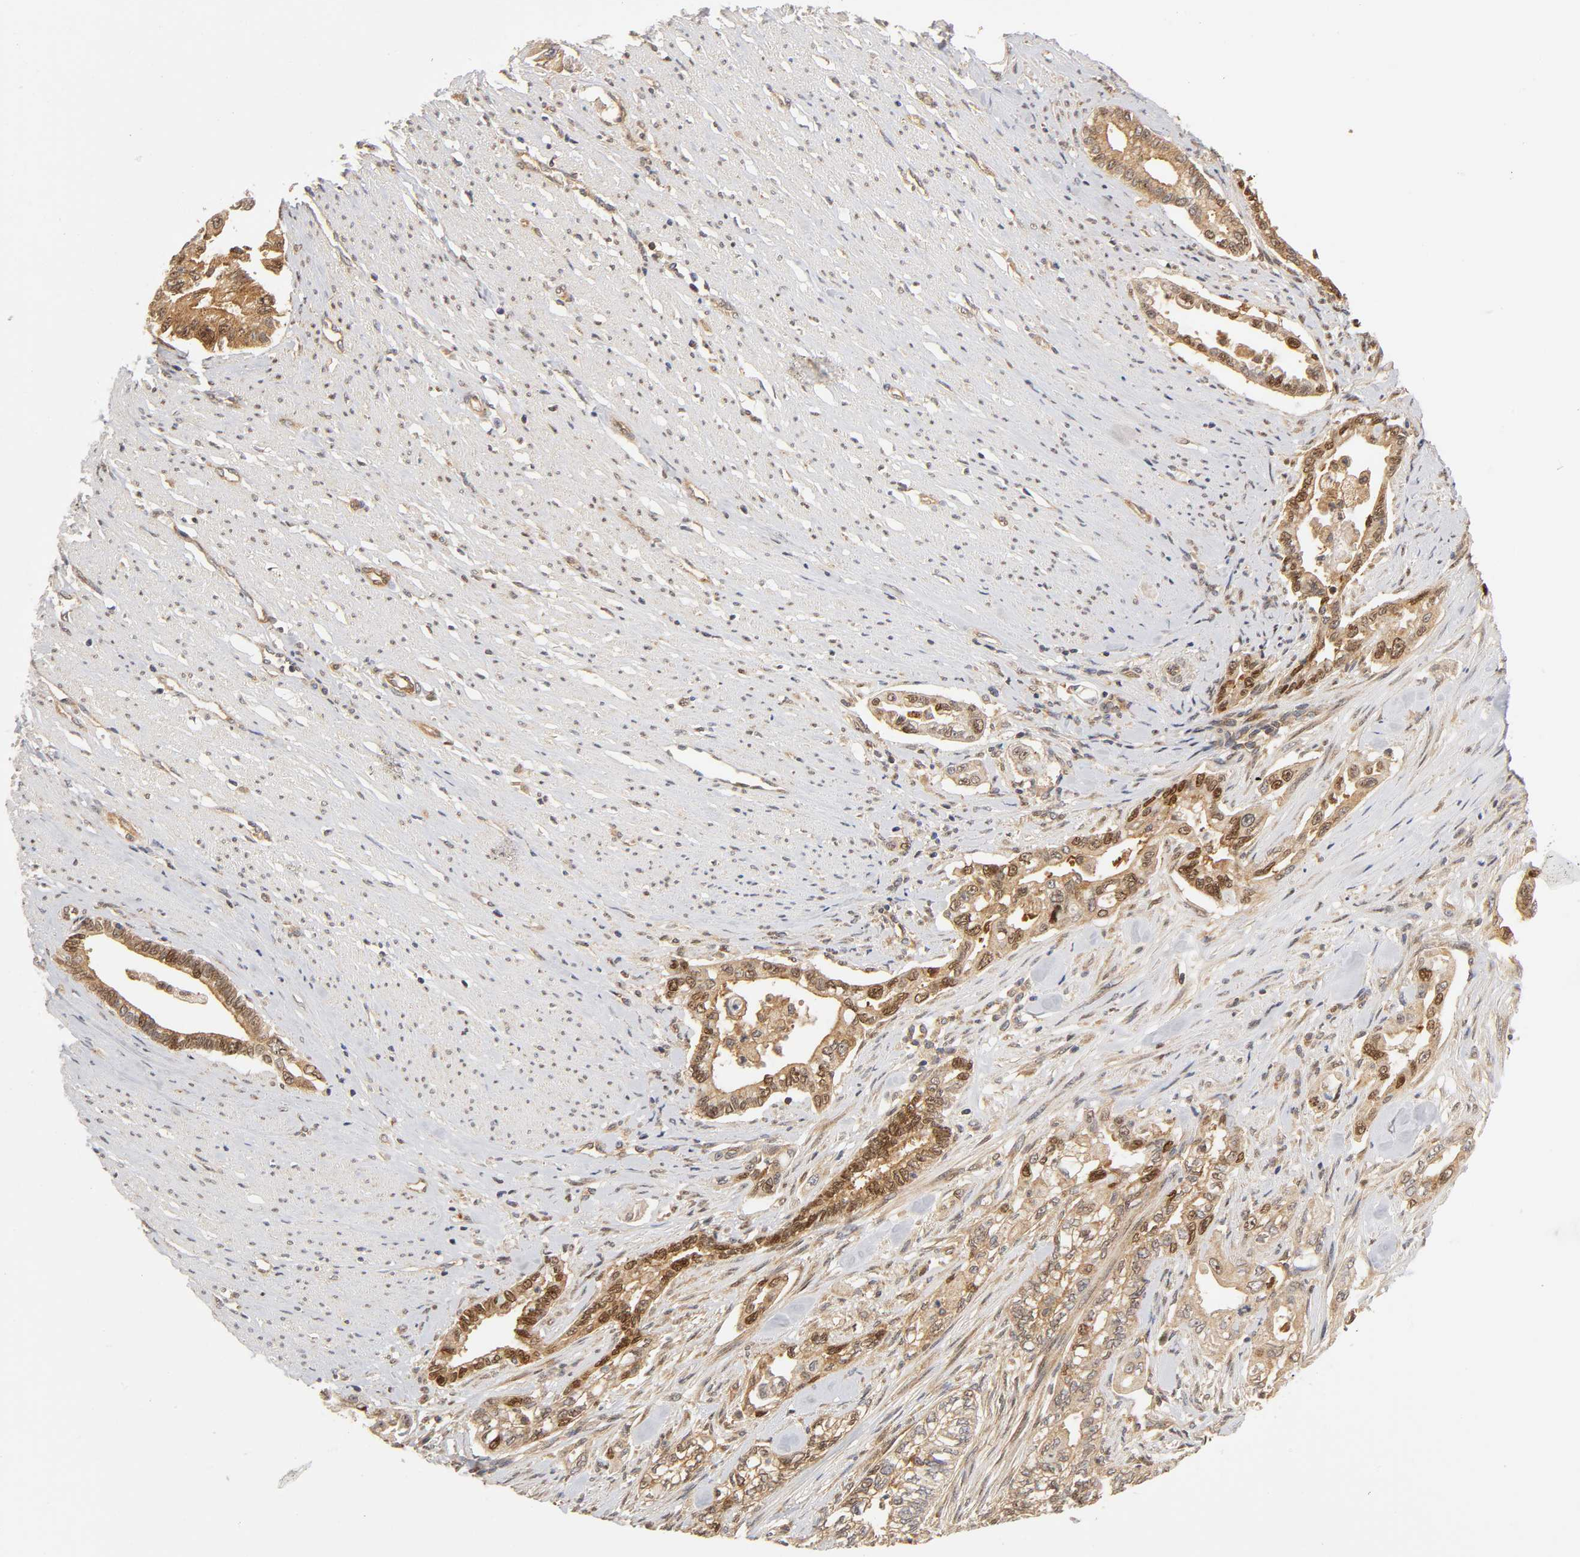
{"staining": {"intensity": "strong", "quantity": ">75%", "location": "cytoplasmic/membranous,nuclear"}, "tissue": "pancreatic cancer", "cell_type": "Tumor cells", "image_type": "cancer", "snomed": [{"axis": "morphology", "description": "Normal tissue, NOS"}, {"axis": "topography", "description": "Pancreas"}], "caption": "Approximately >75% of tumor cells in pancreatic cancer show strong cytoplasmic/membranous and nuclear protein staining as visualized by brown immunohistochemical staining.", "gene": "PAFAH1B1", "patient": {"sex": "male", "age": 42}}